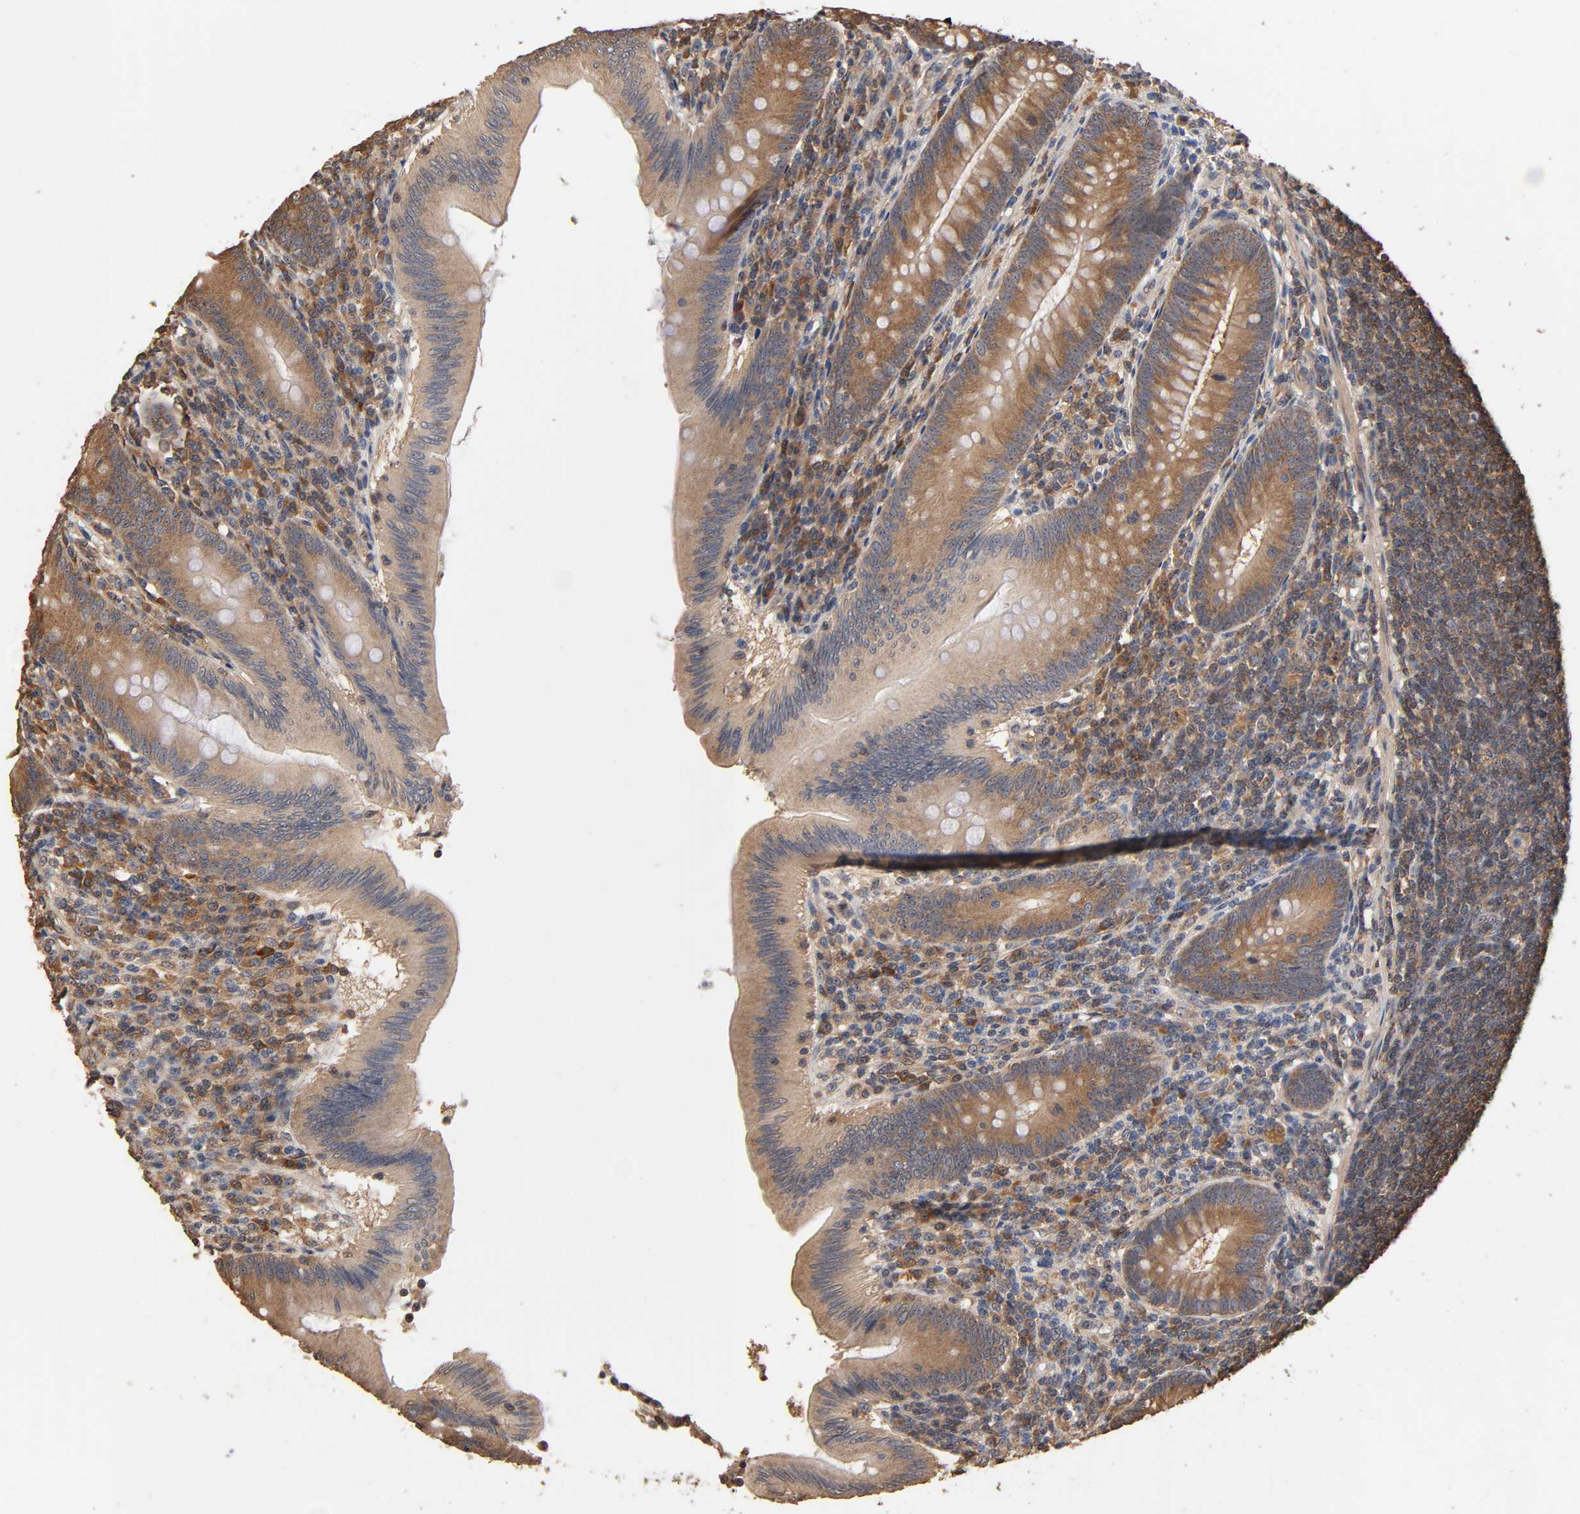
{"staining": {"intensity": "moderate", "quantity": ">75%", "location": "cytoplasmic/membranous"}, "tissue": "appendix", "cell_type": "Glandular cells", "image_type": "normal", "snomed": [{"axis": "morphology", "description": "Normal tissue, NOS"}, {"axis": "morphology", "description": "Inflammation, NOS"}, {"axis": "topography", "description": "Appendix"}], "caption": "IHC of unremarkable human appendix demonstrates medium levels of moderate cytoplasmic/membranous staining in about >75% of glandular cells. (DAB = brown stain, brightfield microscopy at high magnification).", "gene": "ARHGEF7", "patient": {"sex": "male", "age": 46}}